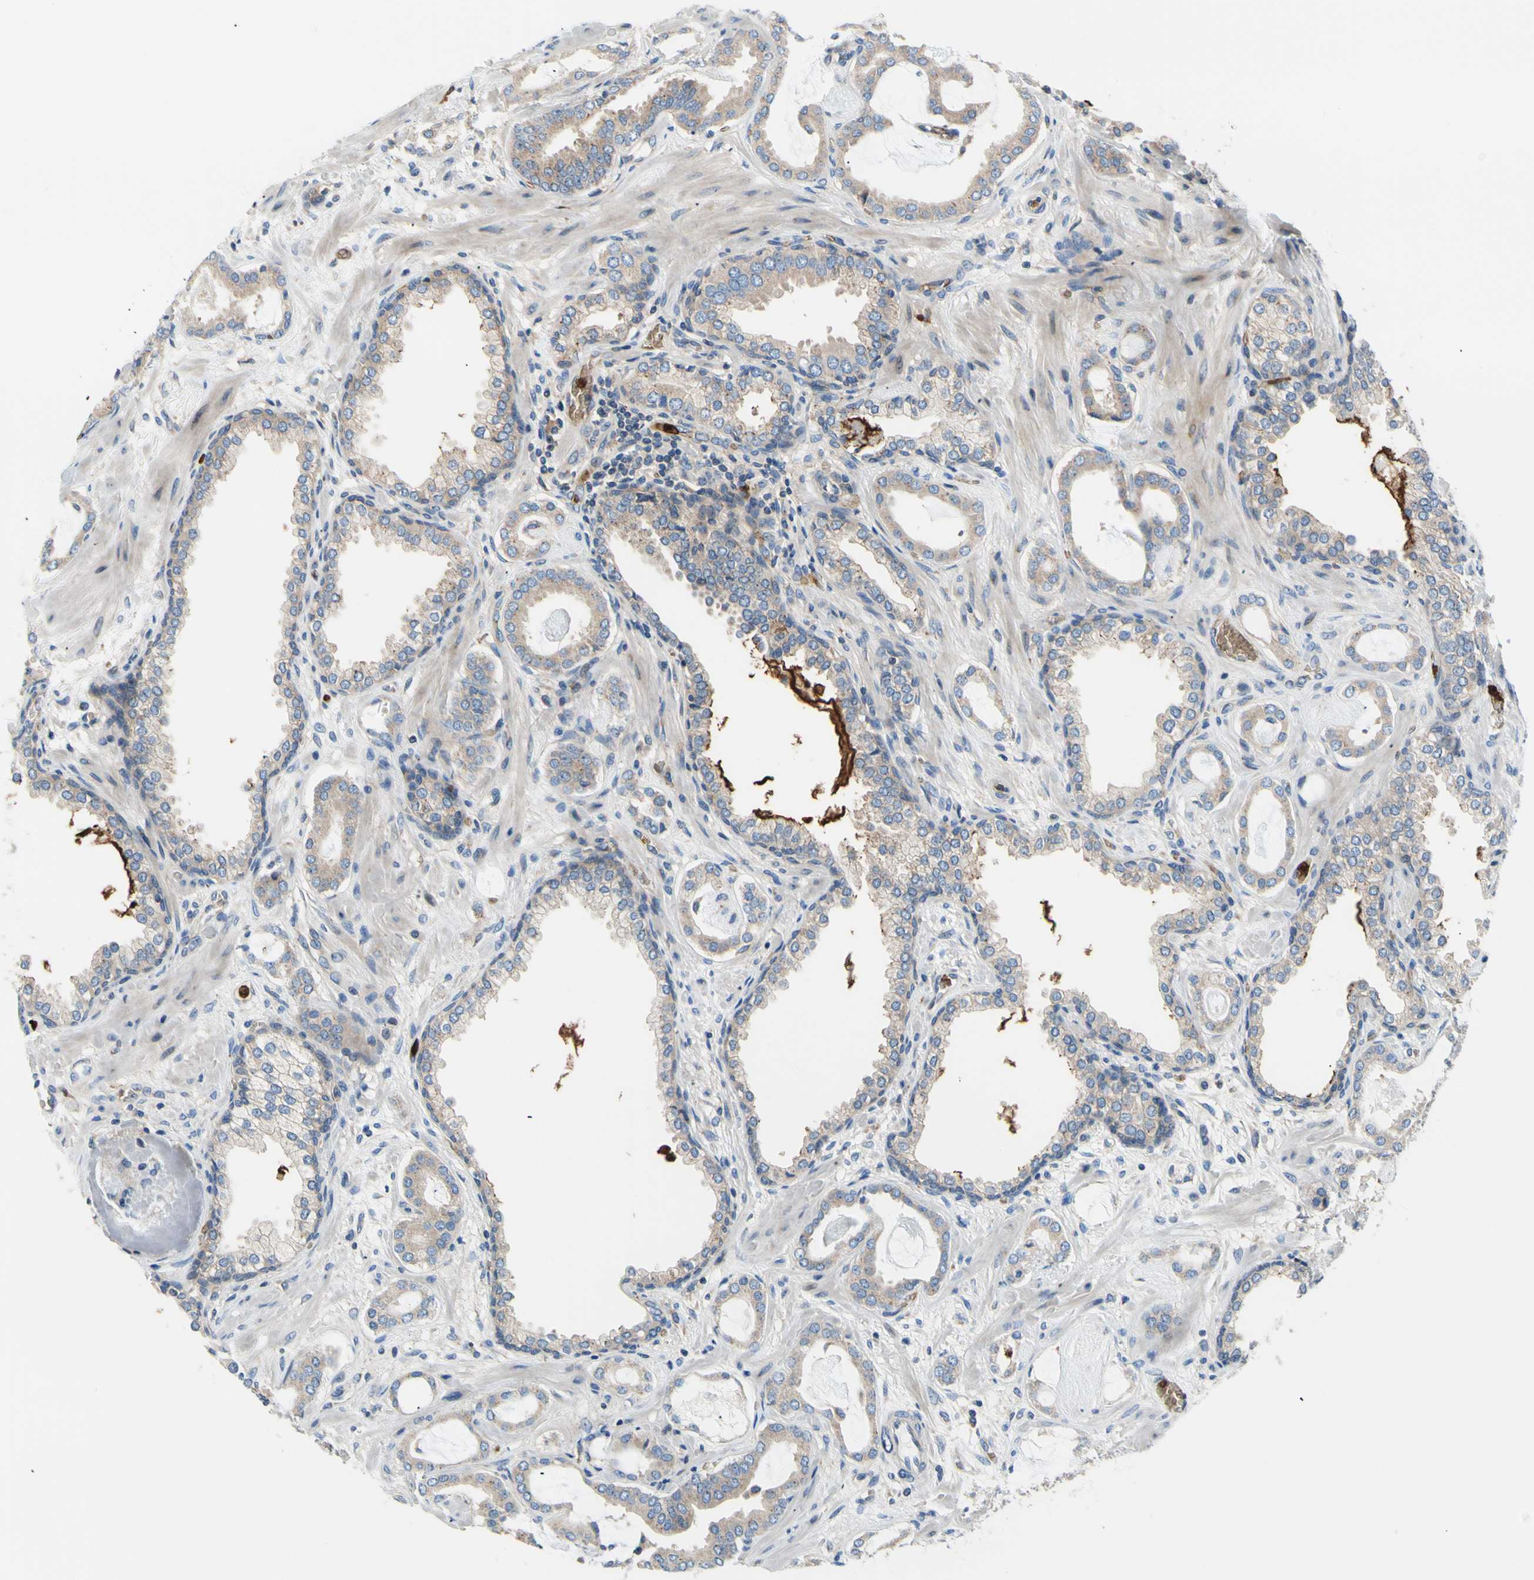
{"staining": {"intensity": "weak", "quantity": "25%-75%", "location": "cytoplasmic/membranous"}, "tissue": "prostate cancer", "cell_type": "Tumor cells", "image_type": "cancer", "snomed": [{"axis": "morphology", "description": "Adenocarcinoma, Low grade"}, {"axis": "topography", "description": "Prostate"}], "caption": "A photomicrograph of human prostate cancer stained for a protein displays weak cytoplasmic/membranous brown staining in tumor cells.", "gene": "USP9X", "patient": {"sex": "male", "age": 53}}